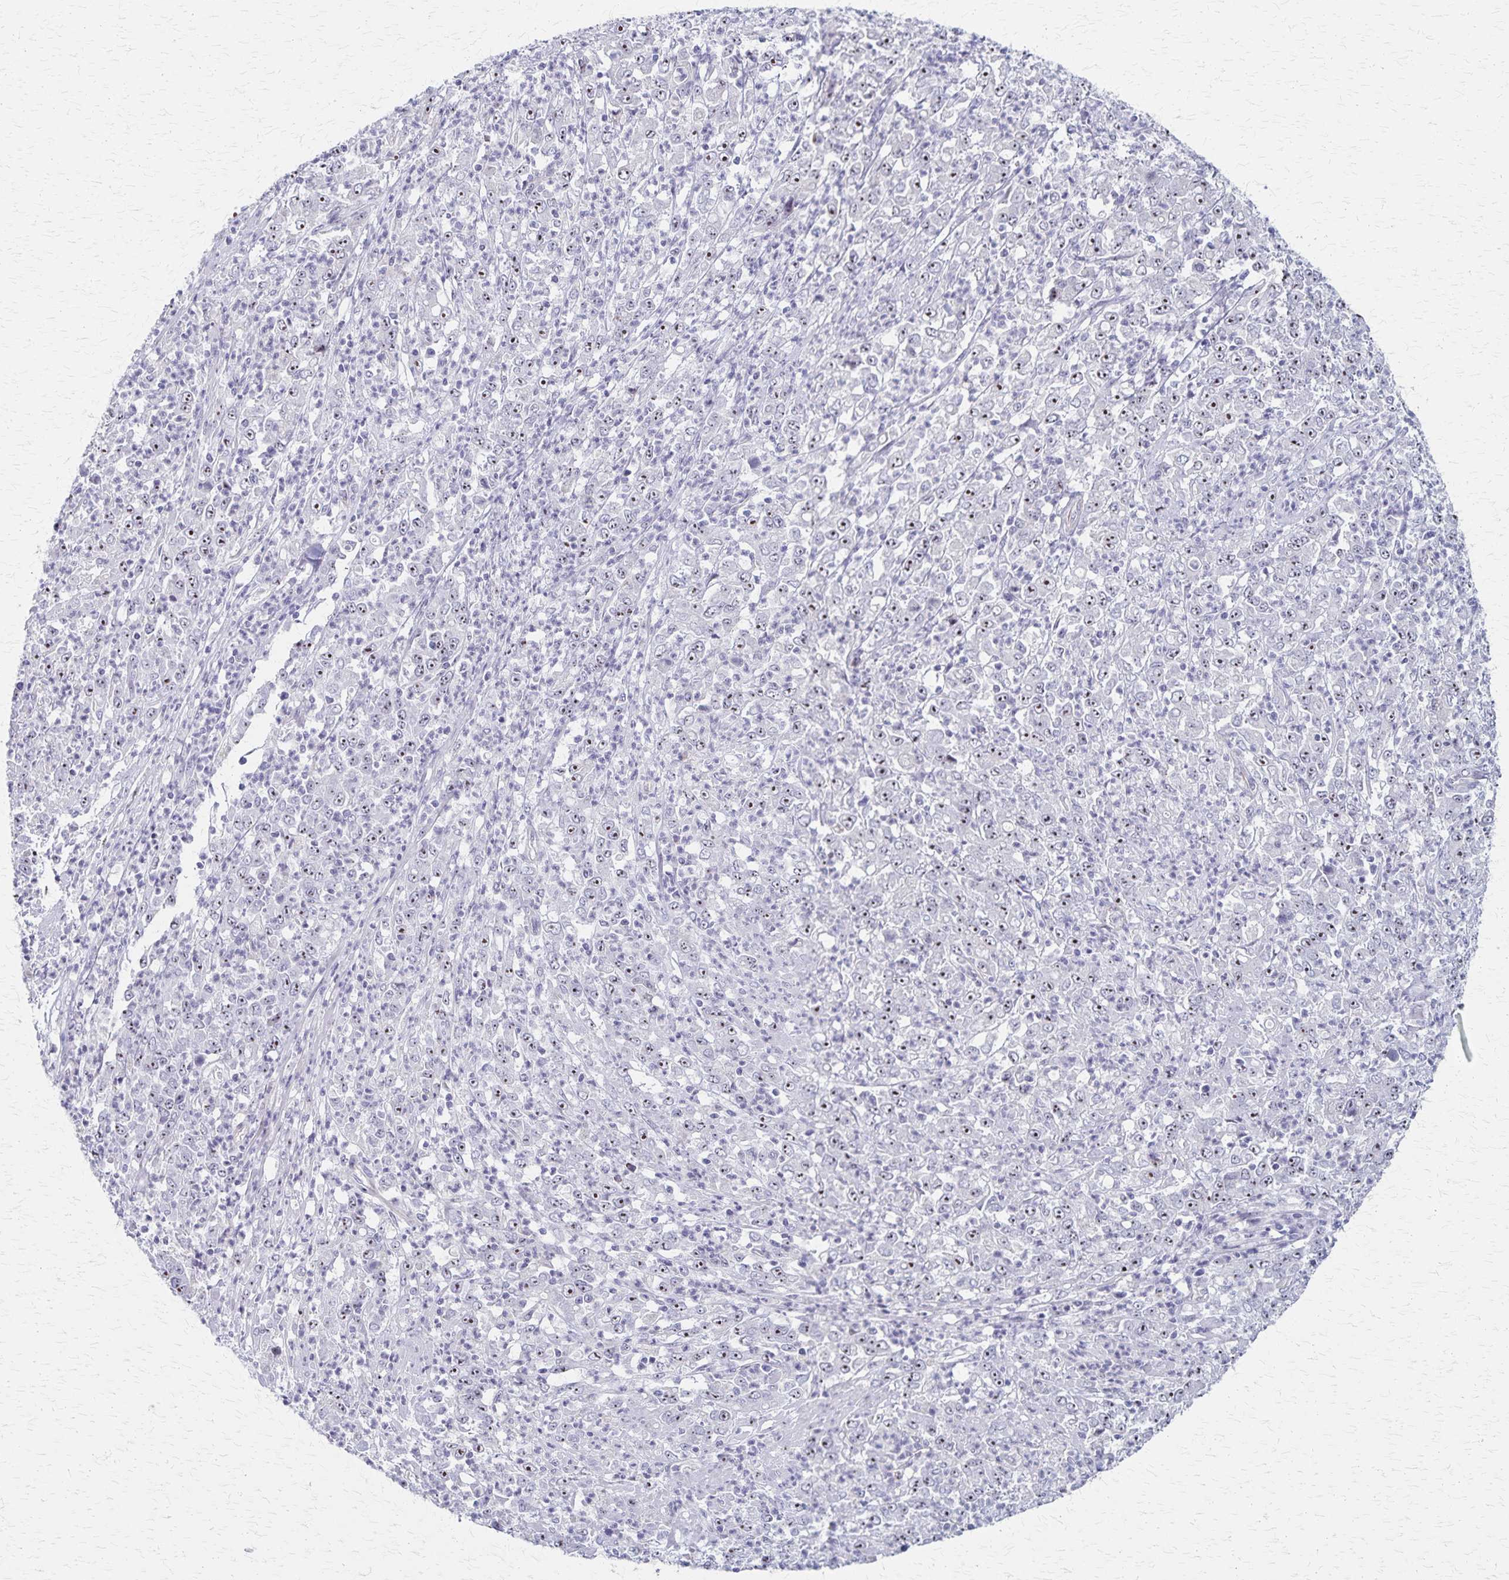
{"staining": {"intensity": "weak", "quantity": ">75%", "location": "nuclear"}, "tissue": "stomach cancer", "cell_type": "Tumor cells", "image_type": "cancer", "snomed": [{"axis": "morphology", "description": "Adenocarcinoma, NOS"}, {"axis": "topography", "description": "Stomach, lower"}], "caption": "IHC histopathology image of stomach adenocarcinoma stained for a protein (brown), which reveals low levels of weak nuclear staining in approximately >75% of tumor cells.", "gene": "DLK2", "patient": {"sex": "female", "age": 71}}